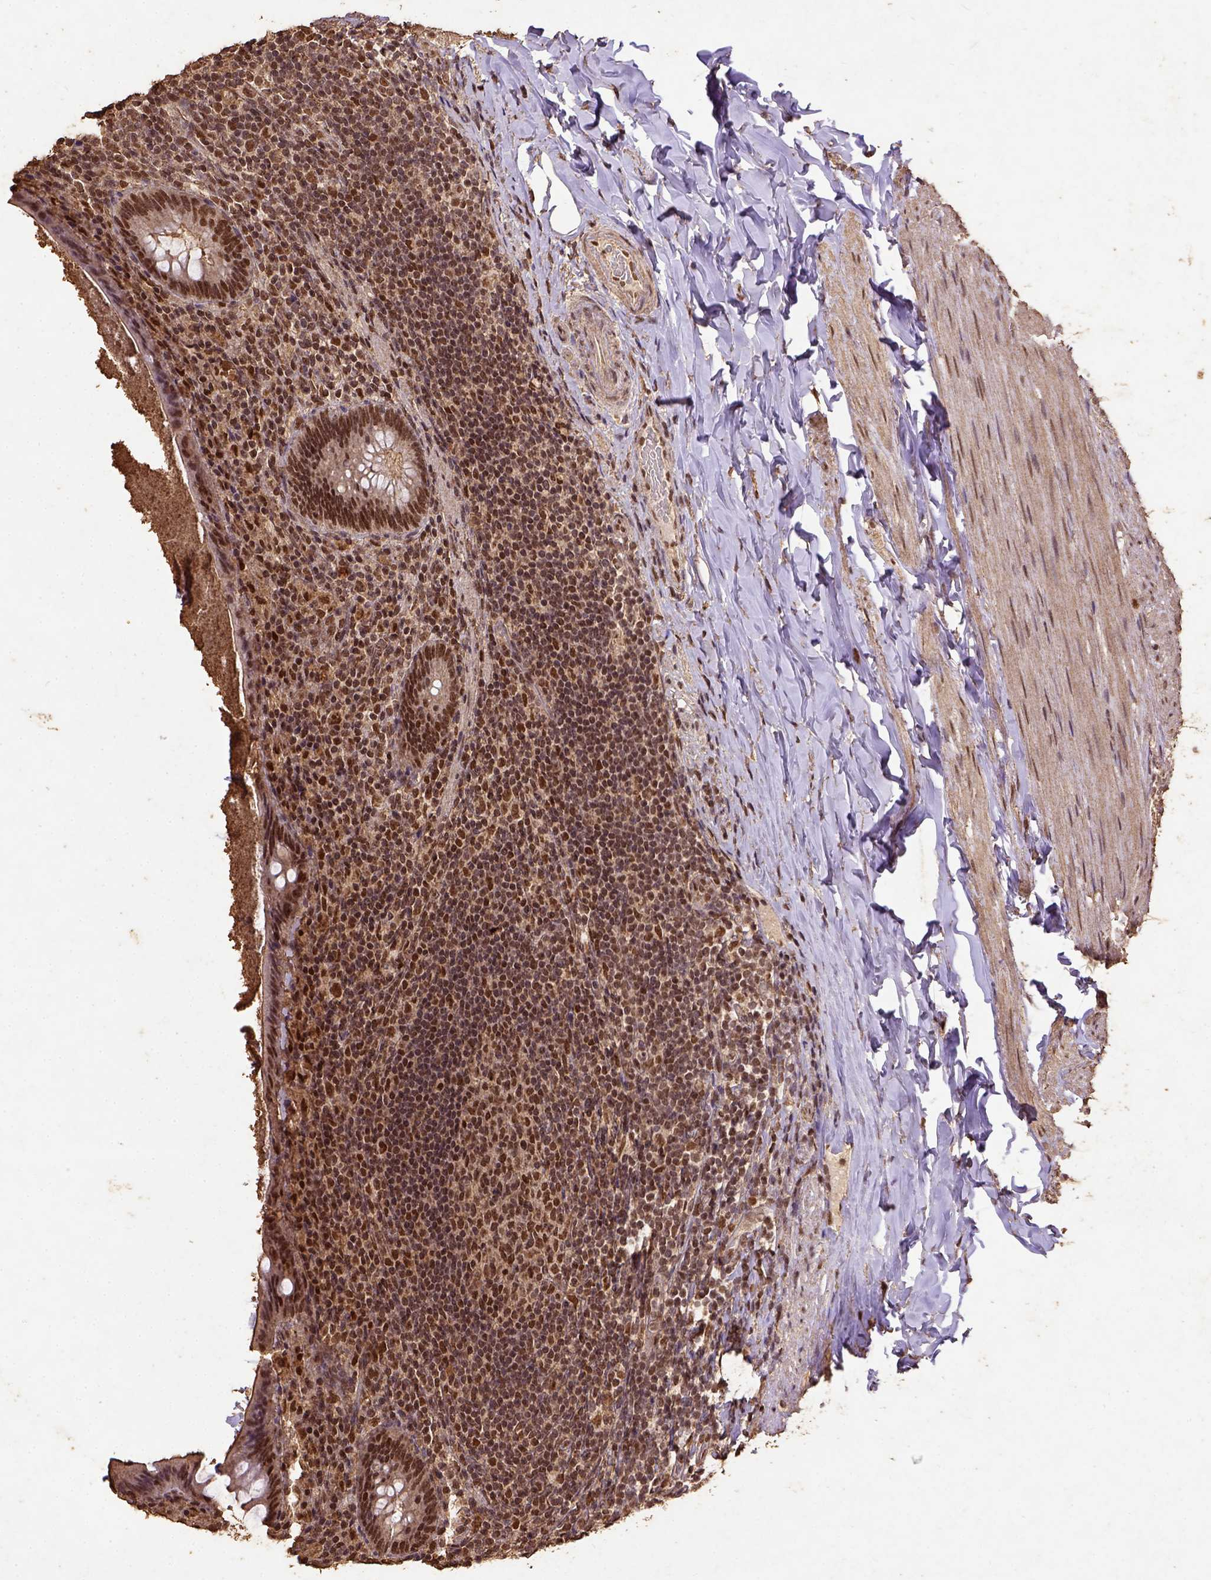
{"staining": {"intensity": "strong", "quantity": ">75%", "location": "nuclear"}, "tissue": "appendix", "cell_type": "Glandular cells", "image_type": "normal", "snomed": [{"axis": "morphology", "description": "Normal tissue, NOS"}, {"axis": "topography", "description": "Appendix"}], "caption": "Protein analysis of benign appendix shows strong nuclear expression in about >75% of glandular cells. (DAB = brown stain, brightfield microscopy at high magnification).", "gene": "NACC1", "patient": {"sex": "male", "age": 47}}